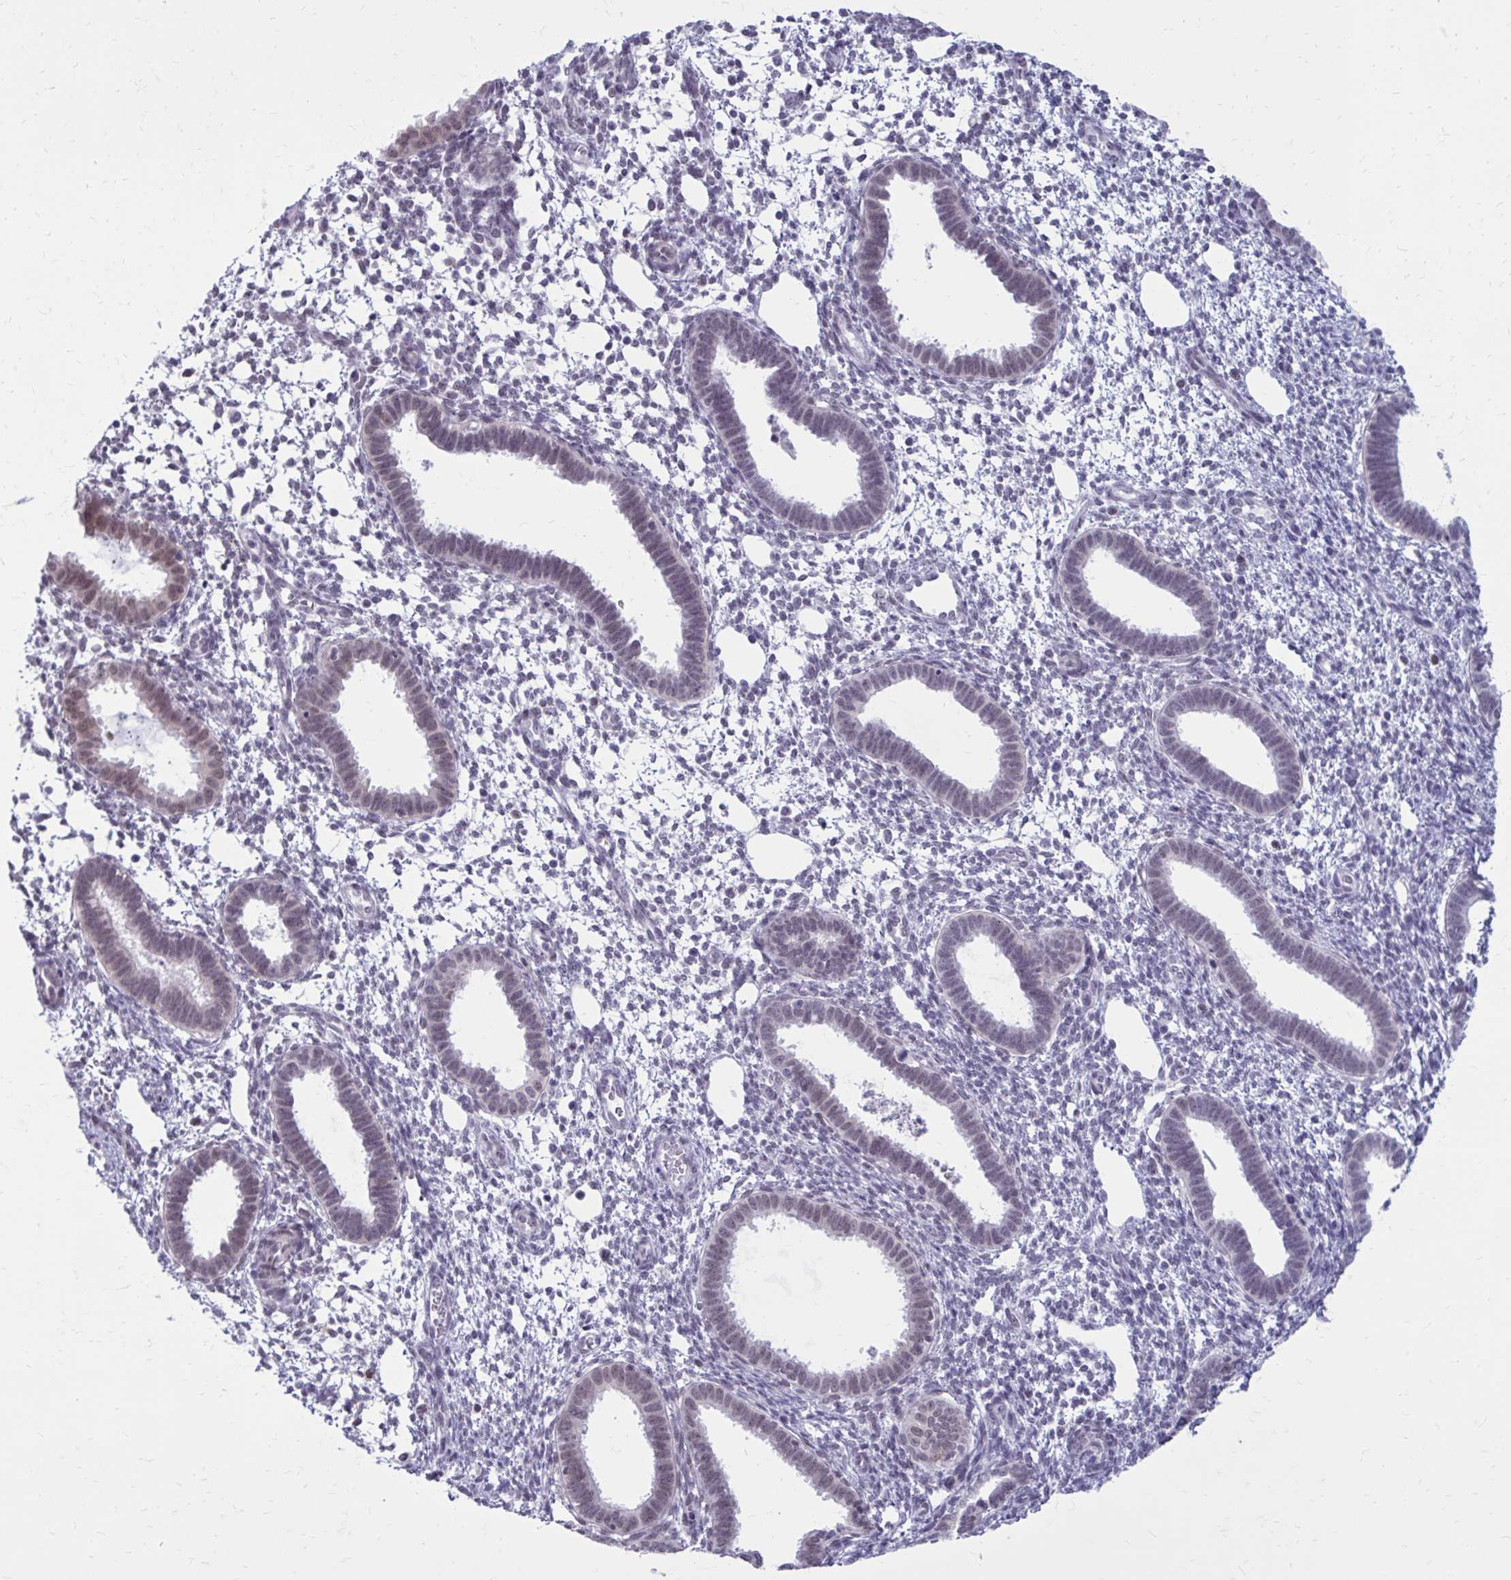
{"staining": {"intensity": "weak", "quantity": "<25%", "location": "nuclear"}, "tissue": "endometrial cancer", "cell_type": "Tumor cells", "image_type": "cancer", "snomed": [{"axis": "morphology", "description": "Adenocarcinoma, NOS"}, {"axis": "topography", "description": "Uterus"}], "caption": "There is no significant staining in tumor cells of endometrial adenocarcinoma.", "gene": "PROSER1", "patient": {"sex": "female", "age": 44}}